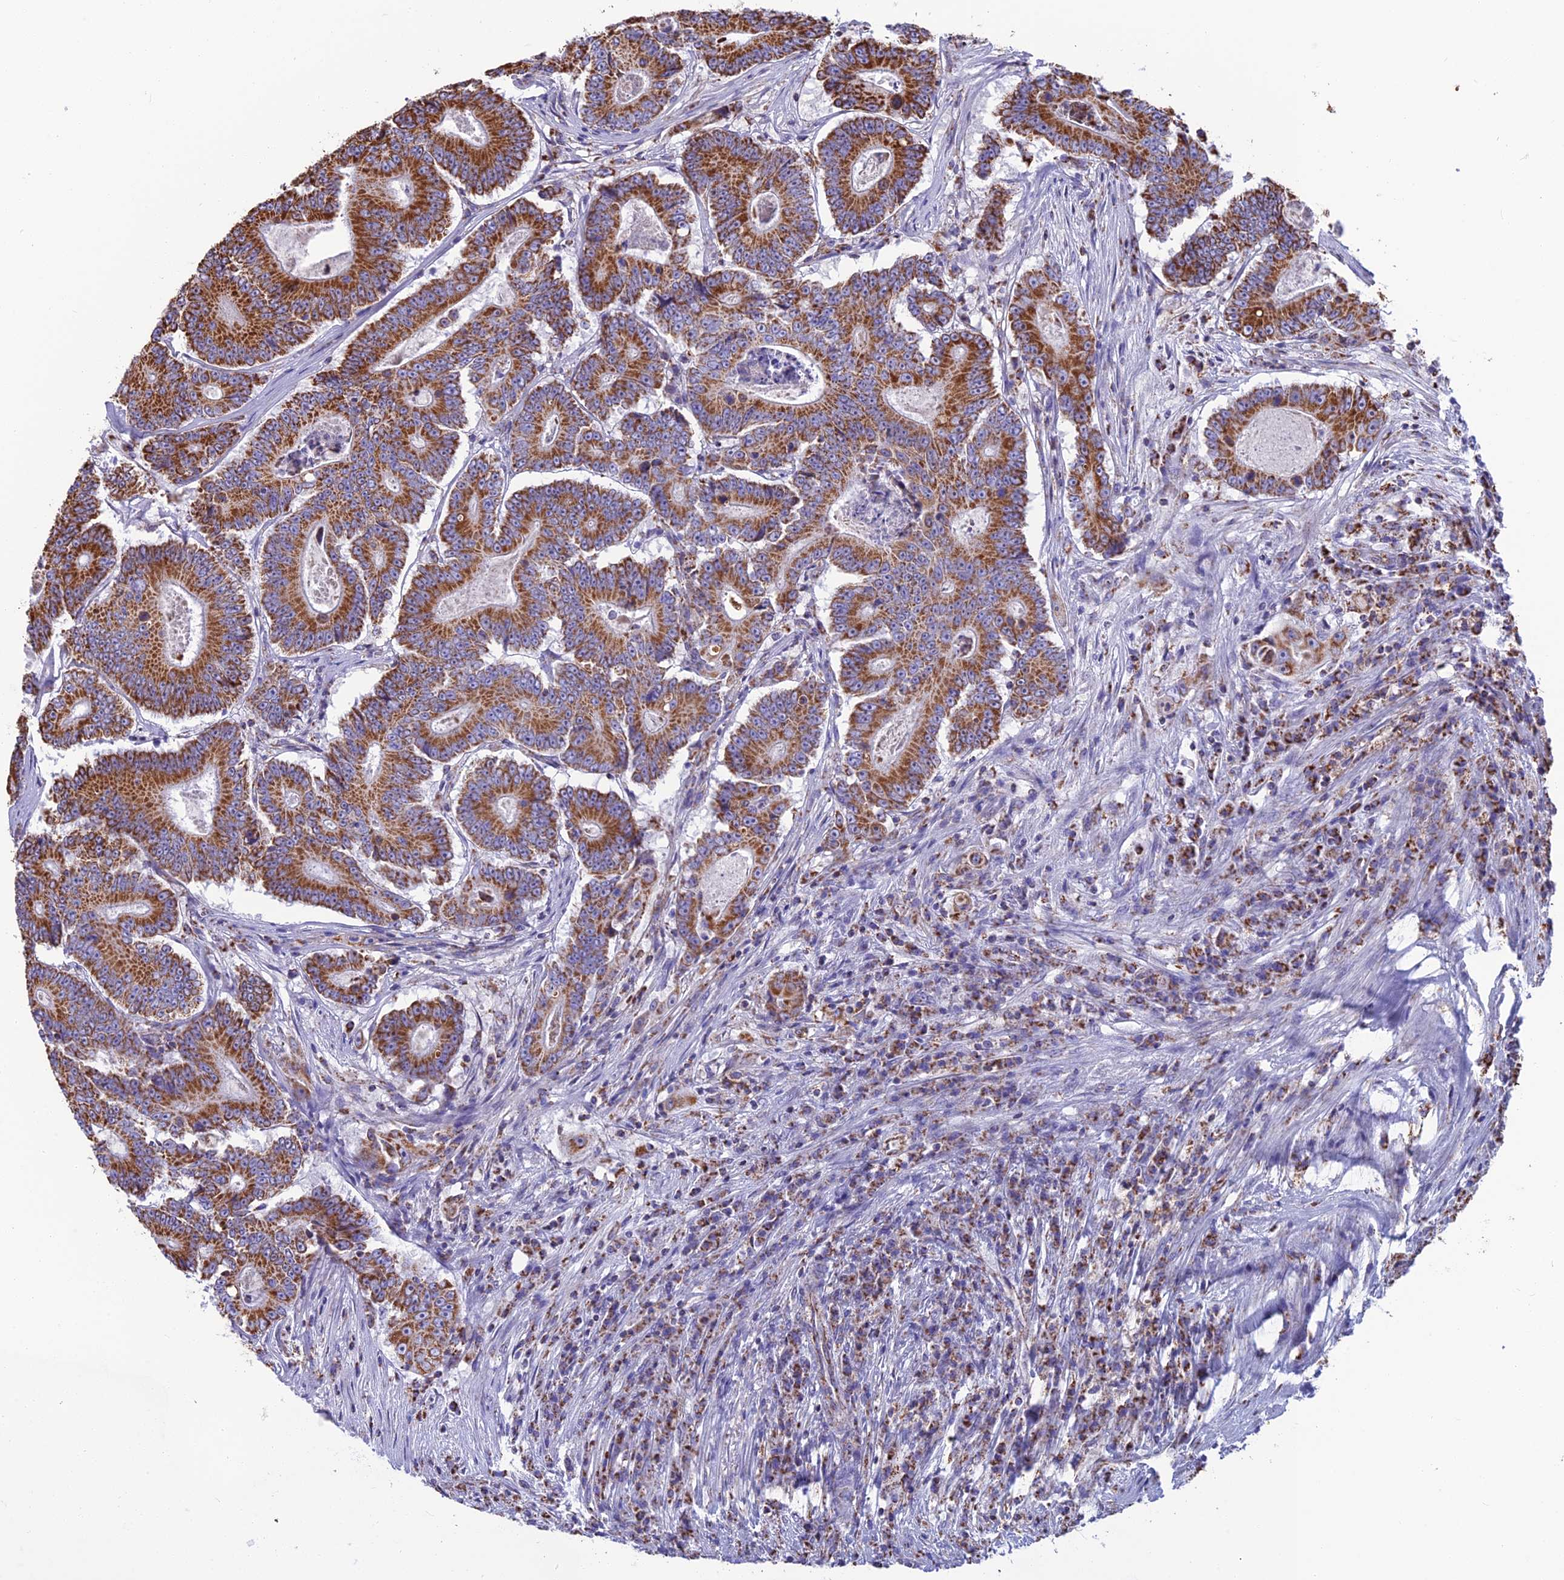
{"staining": {"intensity": "strong", "quantity": ">75%", "location": "cytoplasmic/membranous"}, "tissue": "colorectal cancer", "cell_type": "Tumor cells", "image_type": "cancer", "snomed": [{"axis": "morphology", "description": "Adenocarcinoma, NOS"}, {"axis": "topography", "description": "Colon"}], "caption": "Tumor cells demonstrate high levels of strong cytoplasmic/membranous expression in approximately >75% of cells in colorectal cancer. (IHC, brightfield microscopy, high magnification).", "gene": "CS", "patient": {"sex": "male", "age": 83}}